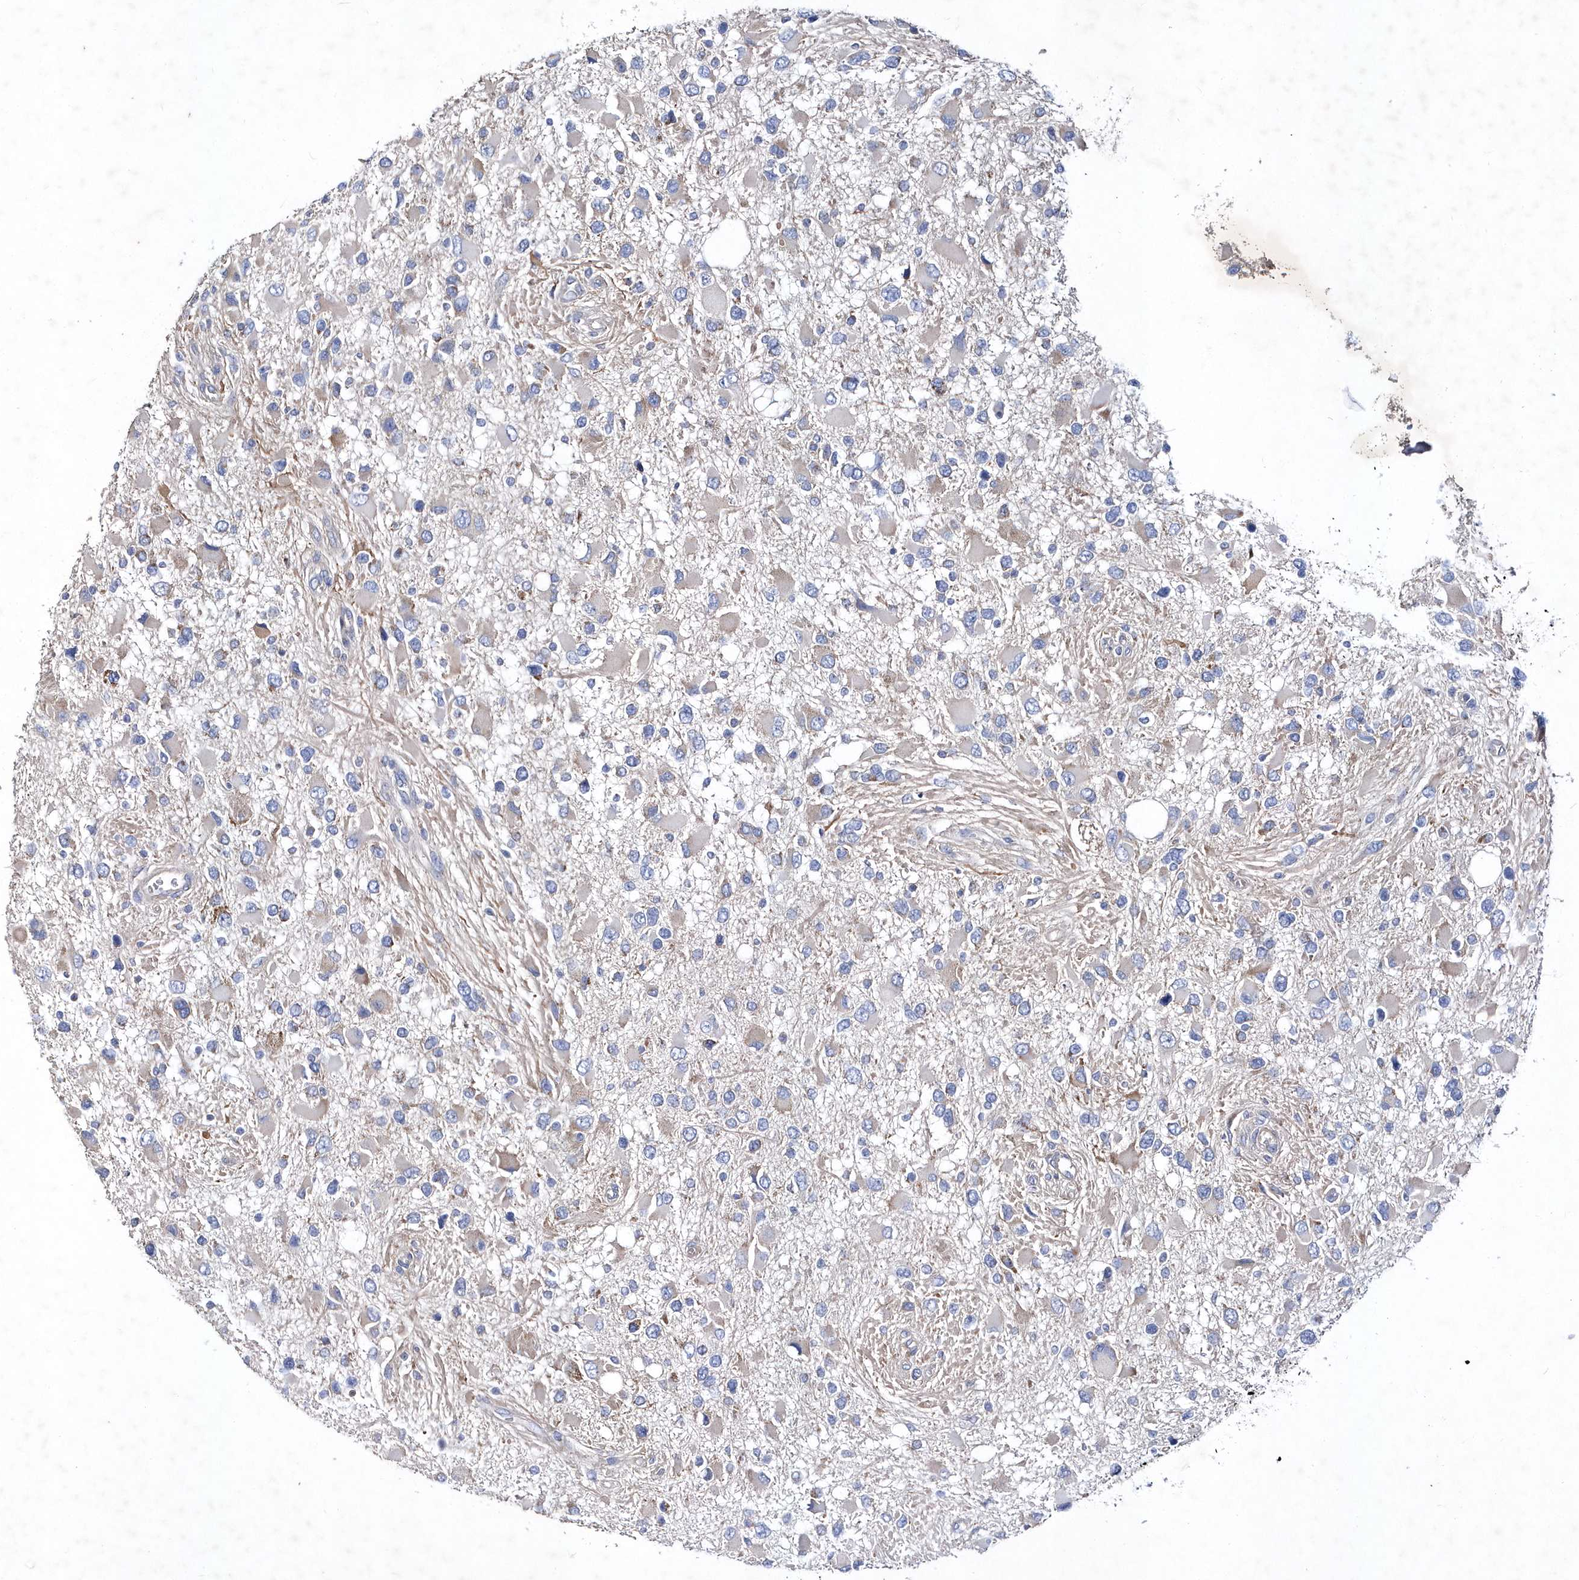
{"staining": {"intensity": "weak", "quantity": "<25%", "location": "cytoplasmic/membranous"}, "tissue": "glioma", "cell_type": "Tumor cells", "image_type": "cancer", "snomed": [{"axis": "morphology", "description": "Glioma, malignant, High grade"}, {"axis": "topography", "description": "Brain"}], "caption": "Immunohistochemistry photomicrograph of neoplastic tissue: glioma stained with DAB (3,3'-diaminobenzidine) displays no significant protein staining in tumor cells.", "gene": "METTL8", "patient": {"sex": "male", "age": 53}}